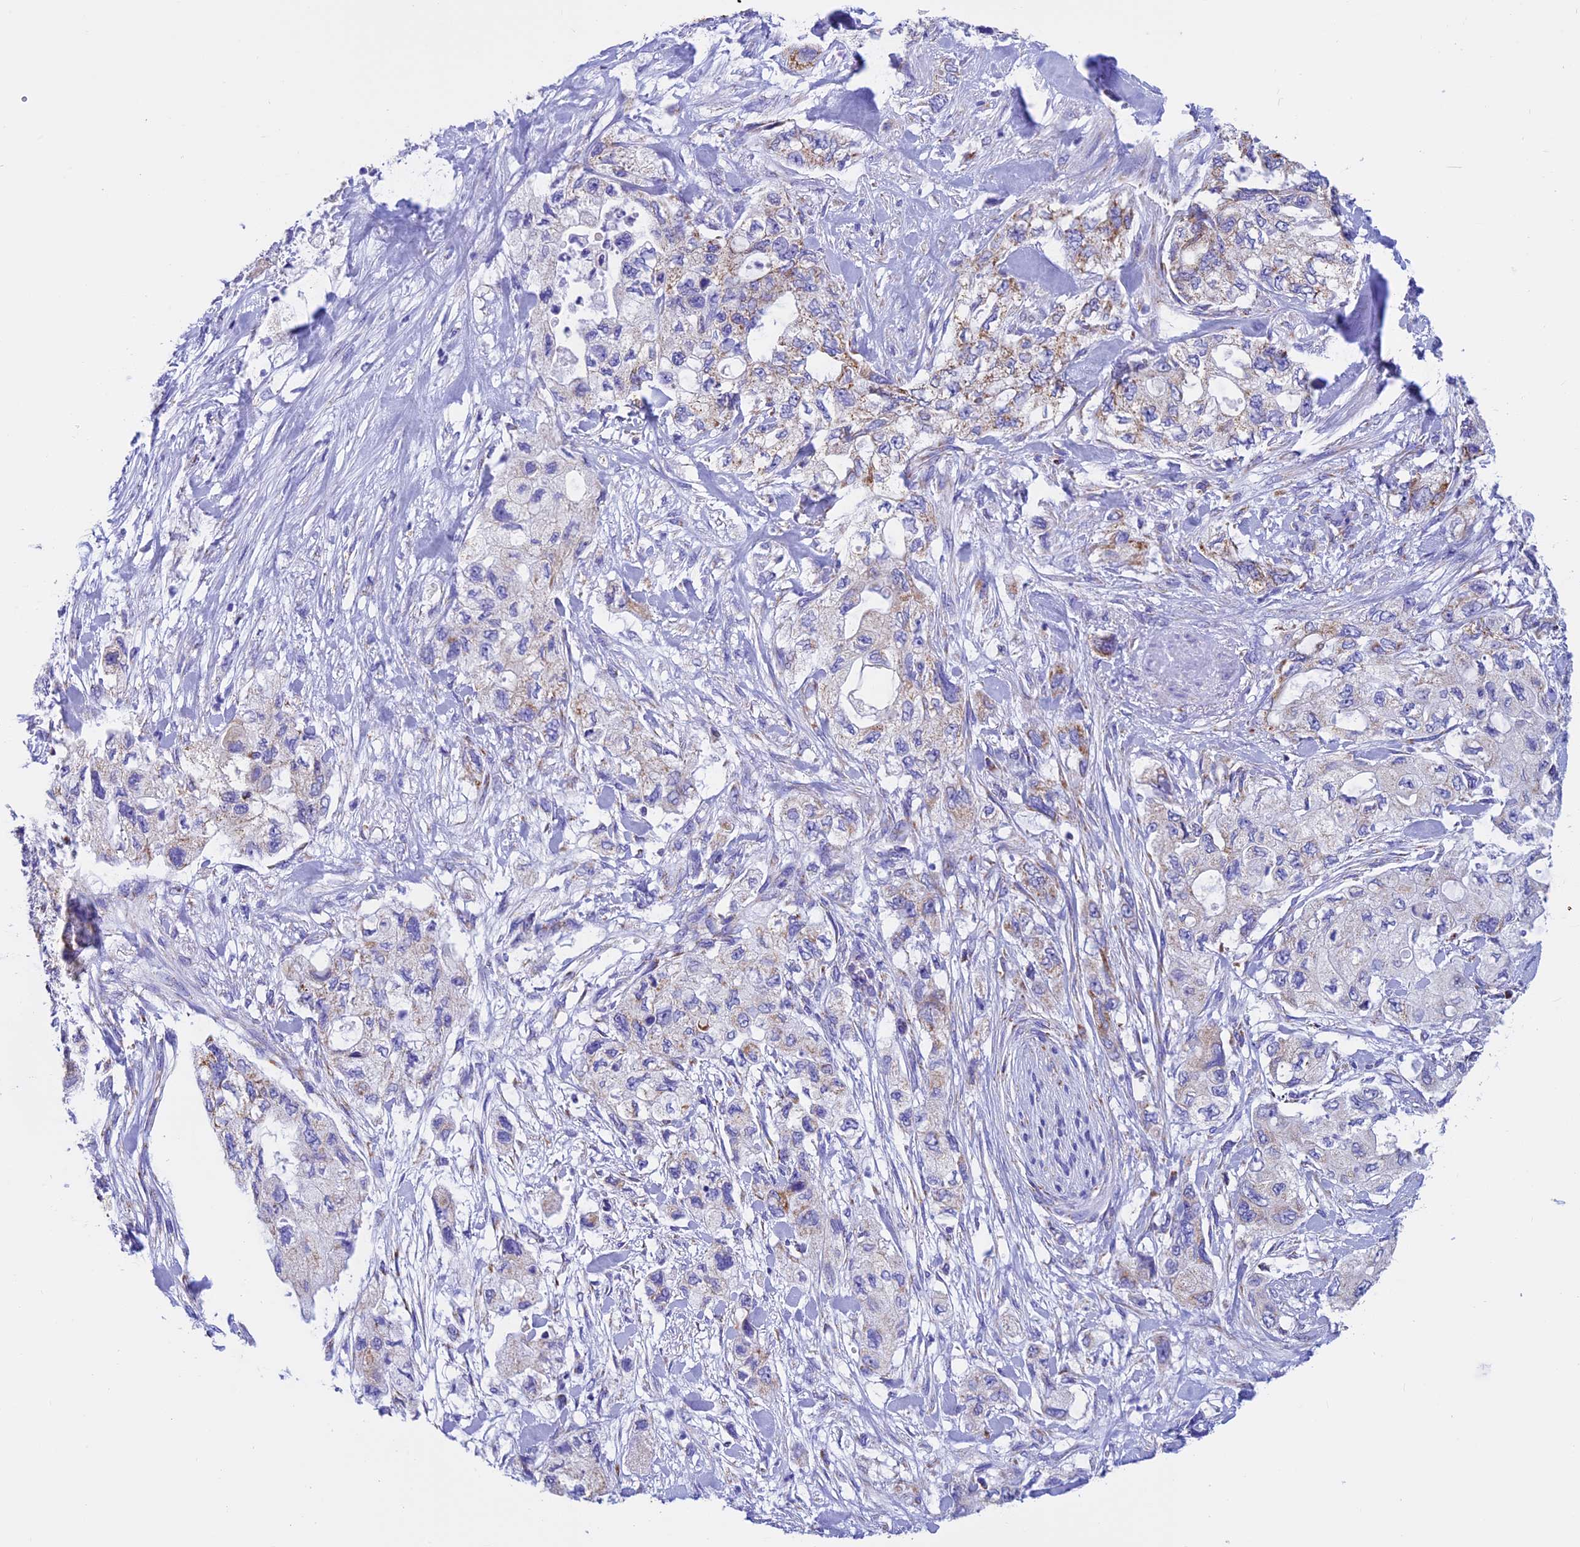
{"staining": {"intensity": "weak", "quantity": "<25%", "location": "cytoplasmic/membranous"}, "tissue": "pancreatic cancer", "cell_type": "Tumor cells", "image_type": "cancer", "snomed": [{"axis": "morphology", "description": "Adenocarcinoma, NOS"}, {"axis": "topography", "description": "Pancreas"}], "caption": "Micrograph shows no protein expression in tumor cells of pancreatic cancer tissue.", "gene": "SLC8B1", "patient": {"sex": "female", "age": 73}}